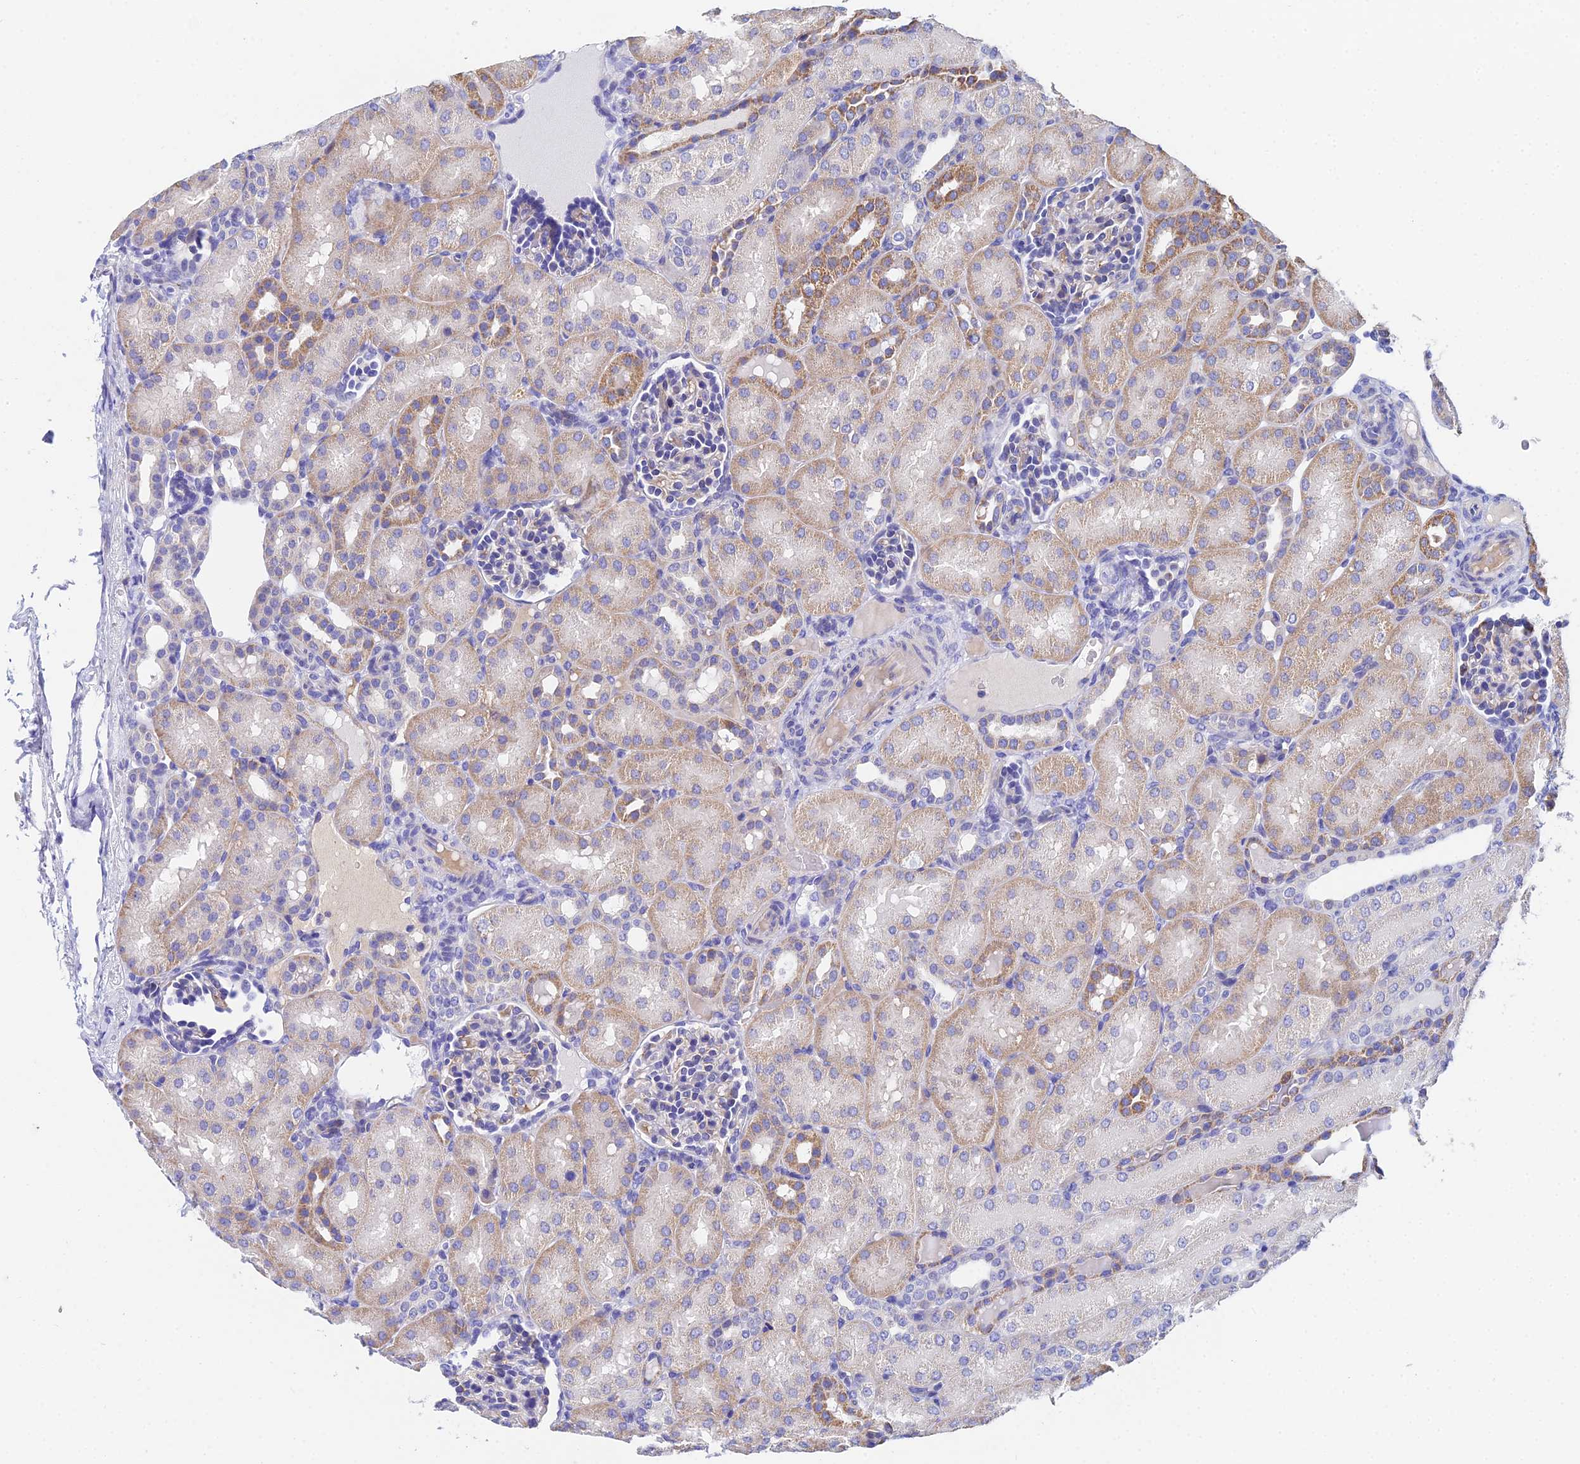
{"staining": {"intensity": "negative", "quantity": "none", "location": "none"}, "tissue": "kidney", "cell_type": "Cells in glomeruli", "image_type": "normal", "snomed": [{"axis": "morphology", "description": "Normal tissue, NOS"}, {"axis": "topography", "description": "Kidney"}], "caption": "The photomicrograph displays no significant positivity in cells in glomeruli of kidney.", "gene": "UBE2L3", "patient": {"sex": "male", "age": 1}}